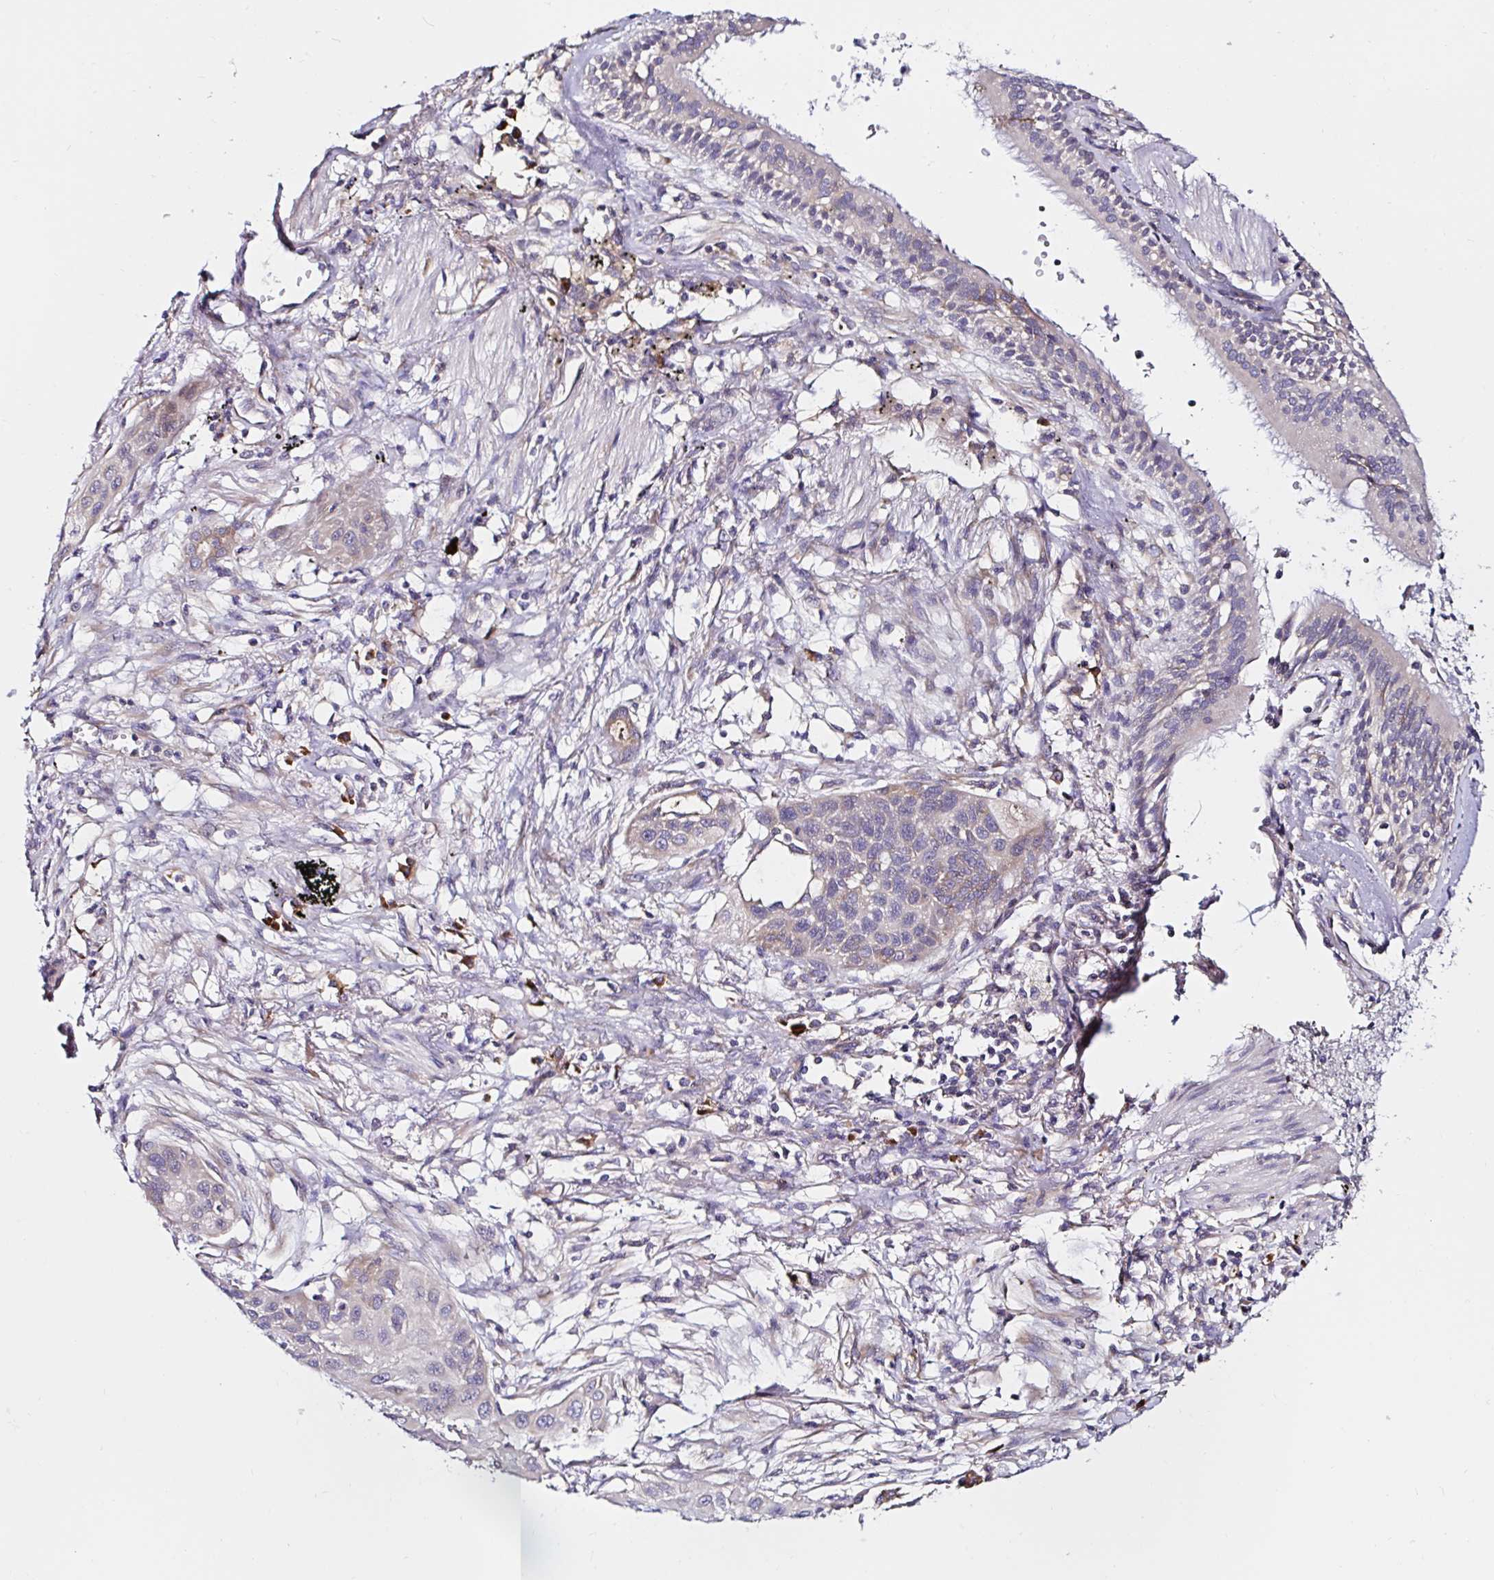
{"staining": {"intensity": "weak", "quantity": "<25%", "location": "cytoplasmic/membranous"}, "tissue": "lung cancer", "cell_type": "Tumor cells", "image_type": "cancer", "snomed": [{"axis": "morphology", "description": "Squamous cell carcinoma, NOS"}, {"axis": "topography", "description": "Lung"}], "caption": "There is no significant expression in tumor cells of lung cancer (squamous cell carcinoma).", "gene": "VSIG2", "patient": {"sex": "male", "age": 71}}